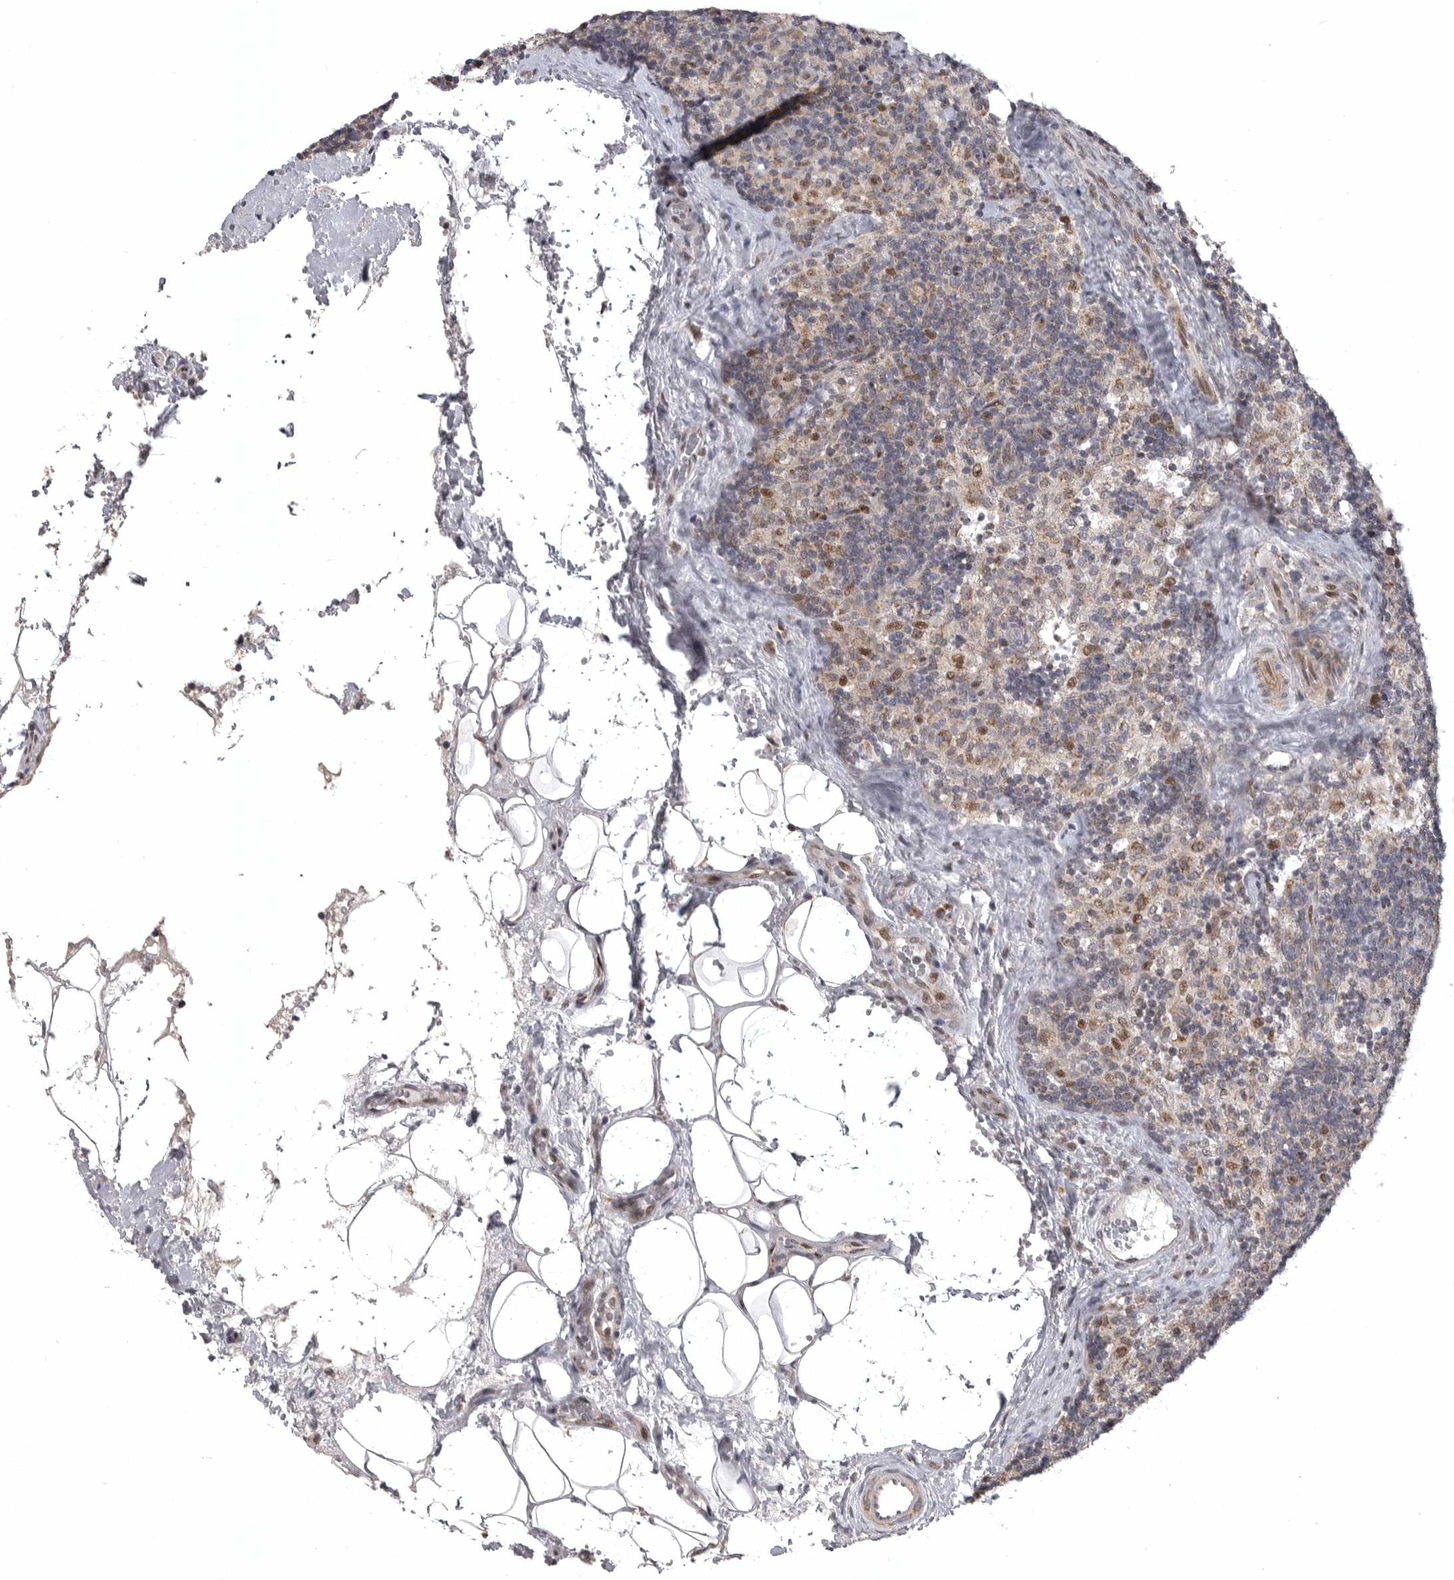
{"staining": {"intensity": "weak", "quantity": "<25%", "location": "nuclear"}, "tissue": "lymph node", "cell_type": "Germinal center cells", "image_type": "normal", "snomed": [{"axis": "morphology", "description": "Normal tissue, NOS"}, {"axis": "topography", "description": "Lymph node"}], "caption": "Immunohistochemical staining of benign lymph node shows no significant expression in germinal center cells. (Brightfield microscopy of DAB immunohistochemistry at high magnification).", "gene": "POLE2", "patient": {"sex": "female", "age": 22}}